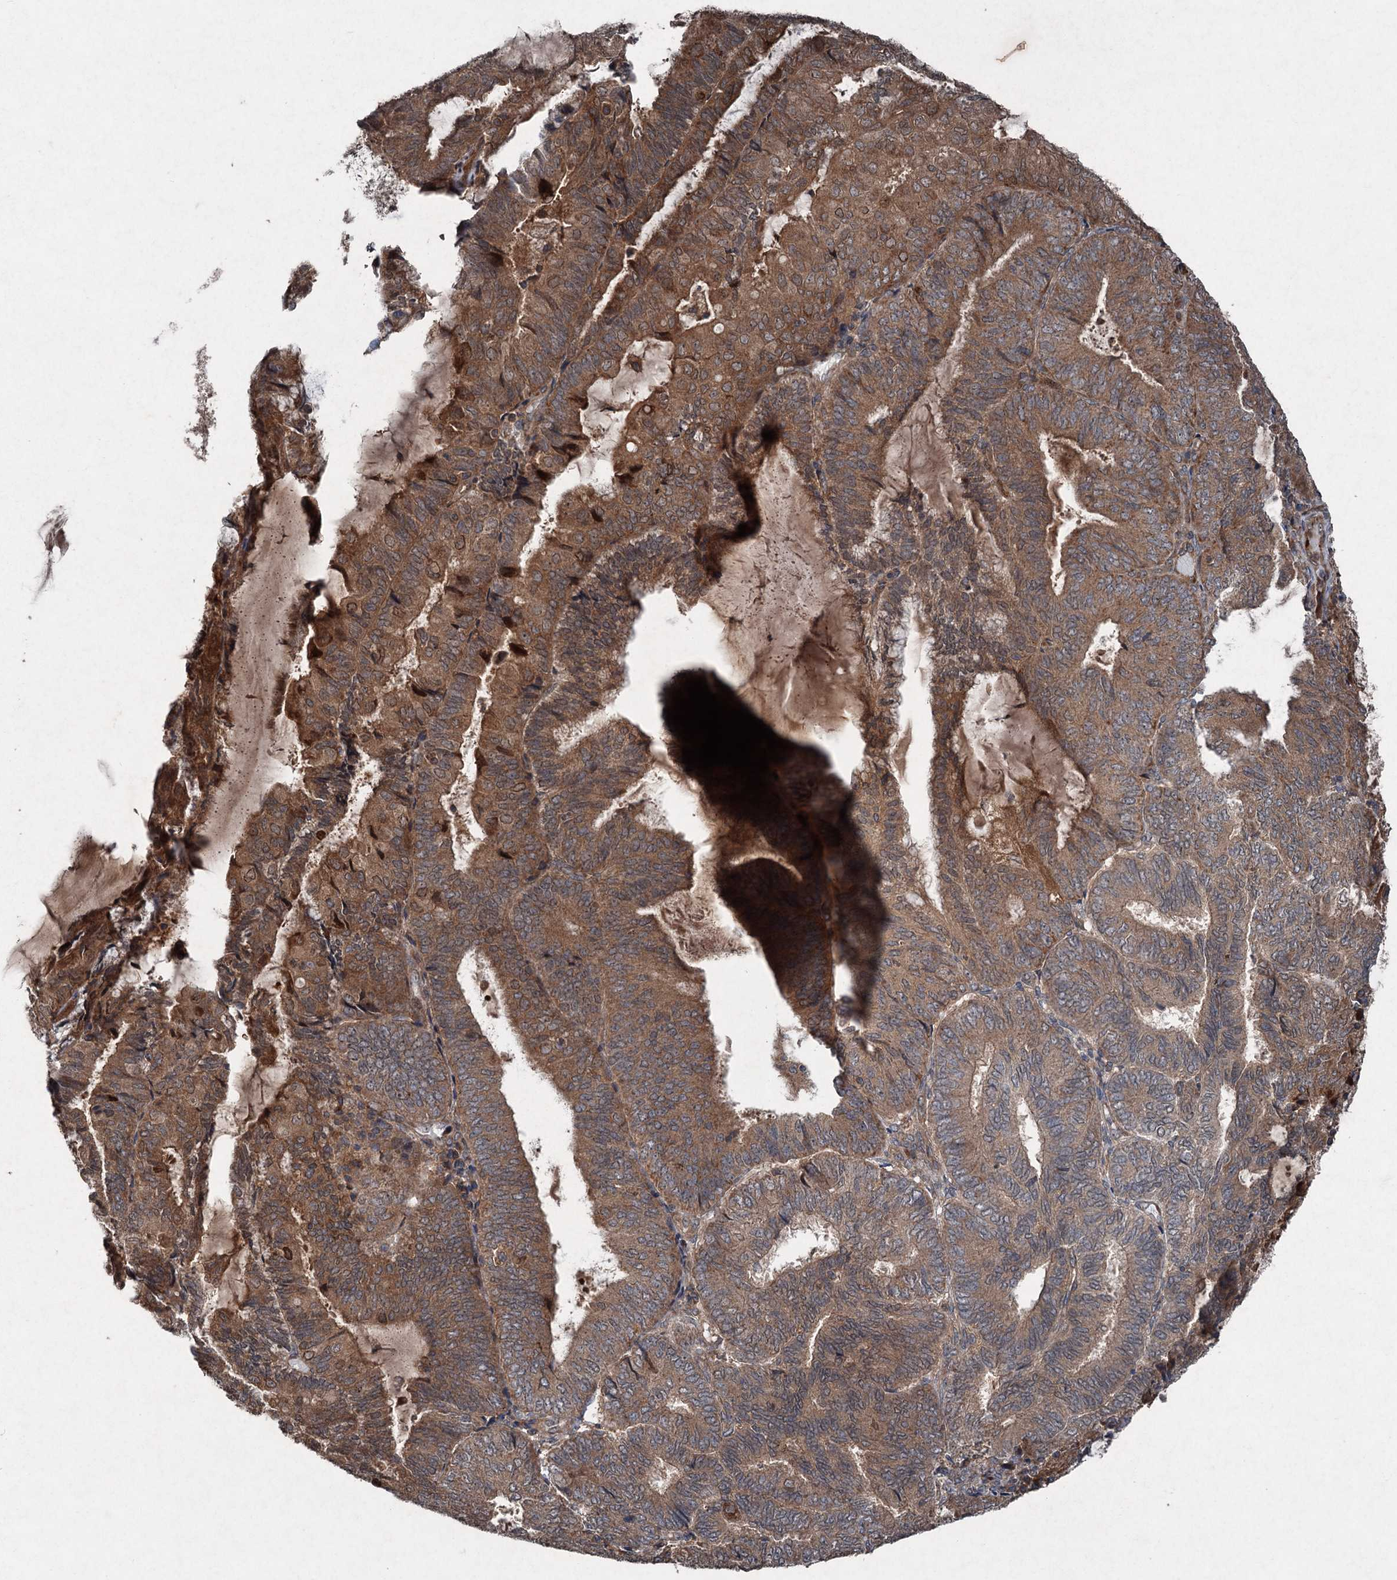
{"staining": {"intensity": "moderate", "quantity": ">75%", "location": "cytoplasmic/membranous"}, "tissue": "endometrial cancer", "cell_type": "Tumor cells", "image_type": "cancer", "snomed": [{"axis": "morphology", "description": "Adenocarcinoma, NOS"}, {"axis": "topography", "description": "Endometrium"}], "caption": "Endometrial cancer (adenocarcinoma) was stained to show a protein in brown. There is medium levels of moderate cytoplasmic/membranous expression in about >75% of tumor cells. The staining was performed using DAB to visualize the protein expression in brown, while the nuclei were stained in blue with hematoxylin (Magnification: 20x).", "gene": "ALAS1", "patient": {"sex": "female", "age": 81}}